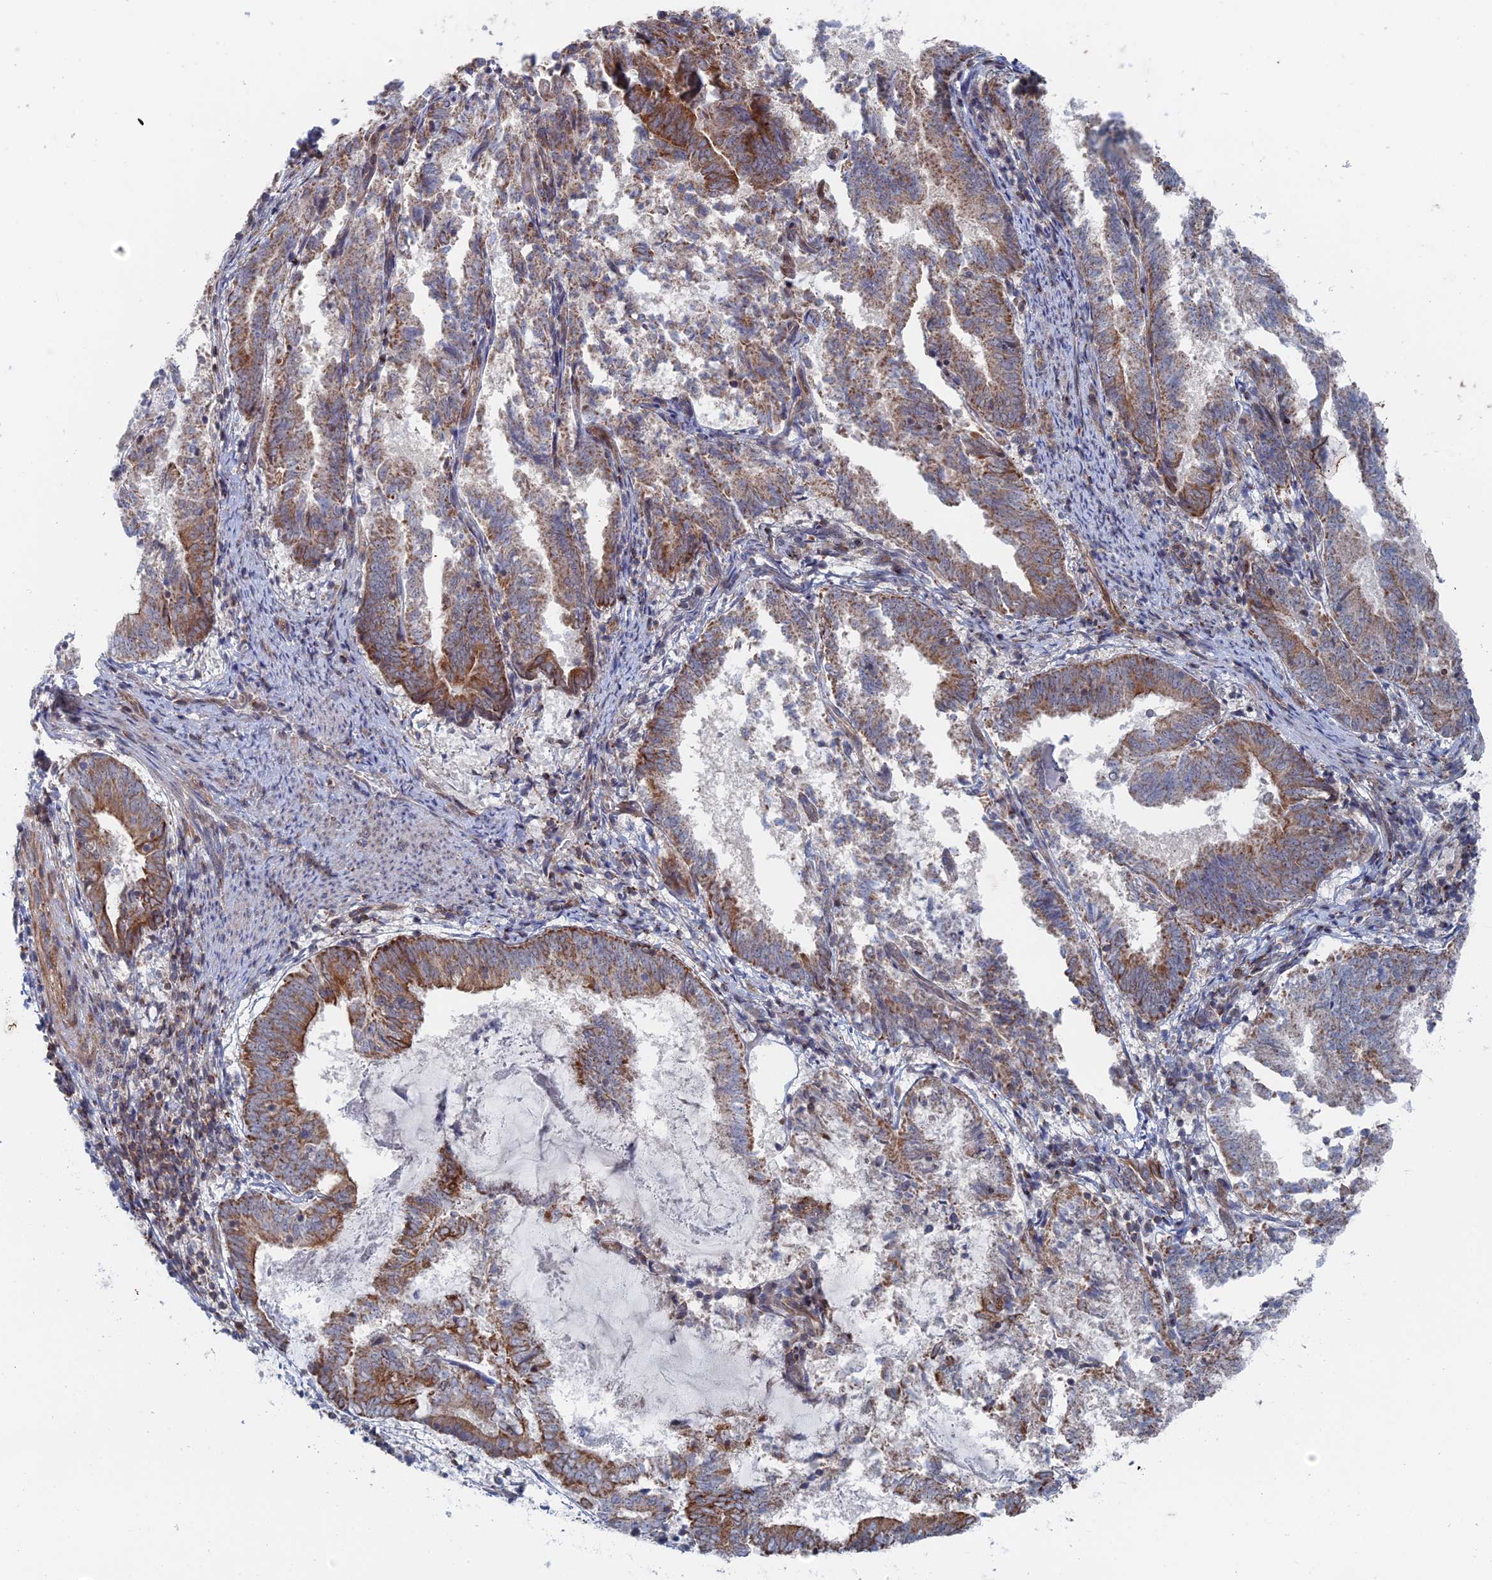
{"staining": {"intensity": "moderate", "quantity": ">75%", "location": "cytoplasmic/membranous"}, "tissue": "endometrial cancer", "cell_type": "Tumor cells", "image_type": "cancer", "snomed": [{"axis": "morphology", "description": "Adenocarcinoma, NOS"}, {"axis": "topography", "description": "Endometrium"}], "caption": "The photomicrograph exhibits immunohistochemical staining of adenocarcinoma (endometrial). There is moderate cytoplasmic/membranous expression is appreciated in about >75% of tumor cells.", "gene": "IL7", "patient": {"sex": "female", "age": 80}}